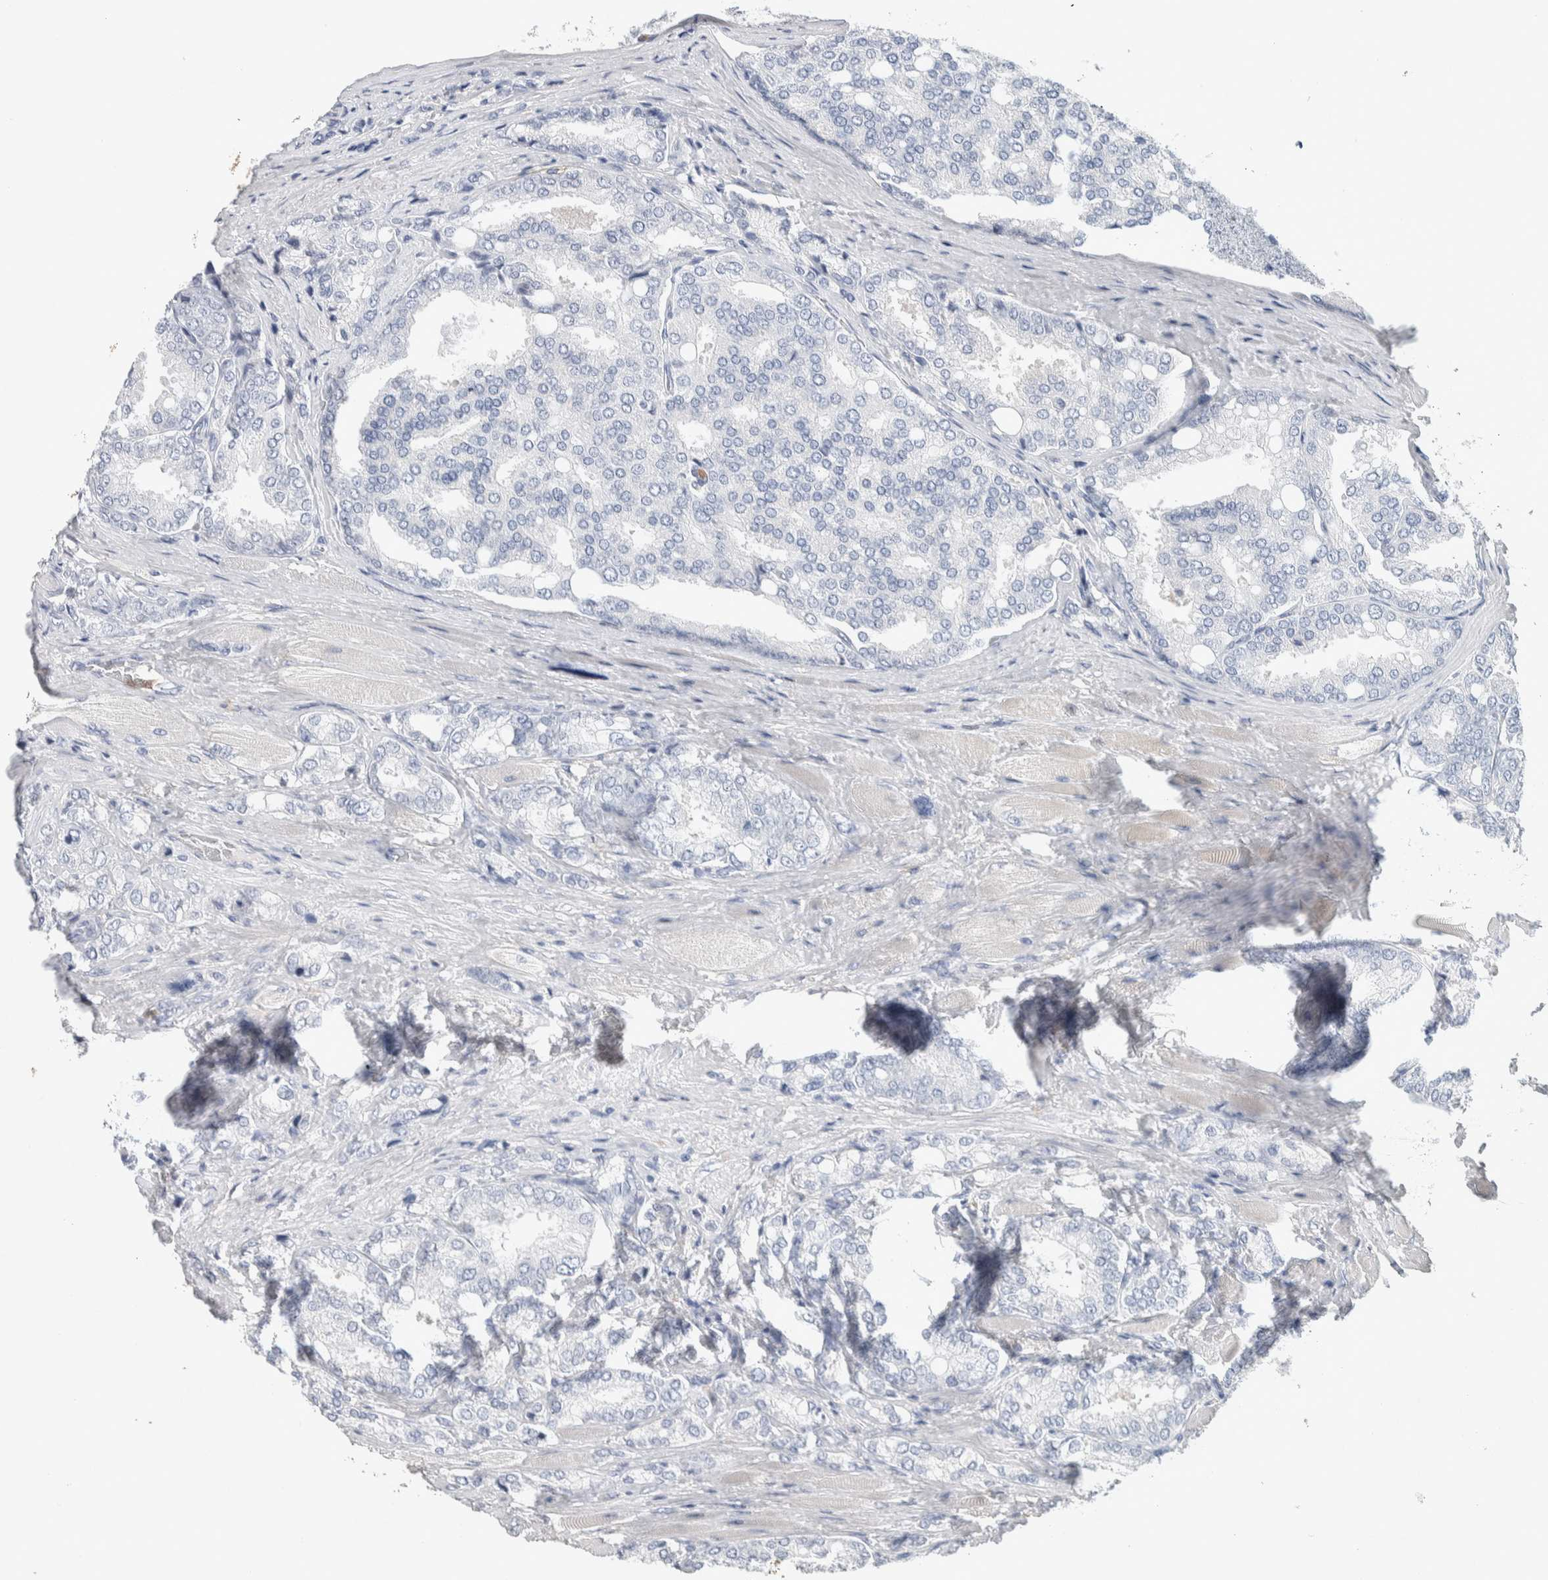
{"staining": {"intensity": "negative", "quantity": "none", "location": "none"}, "tissue": "prostate cancer", "cell_type": "Tumor cells", "image_type": "cancer", "snomed": [{"axis": "morphology", "description": "Adenocarcinoma, High grade"}, {"axis": "topography", "description": "Prostate"}], "caption": "An immunohistochemistry micrograph of prostate cancer is shown. There is no staining in tumor cells of prostate cancer.", "gene": "NCF2", "patient": {"sex": "male", "age": 50}}